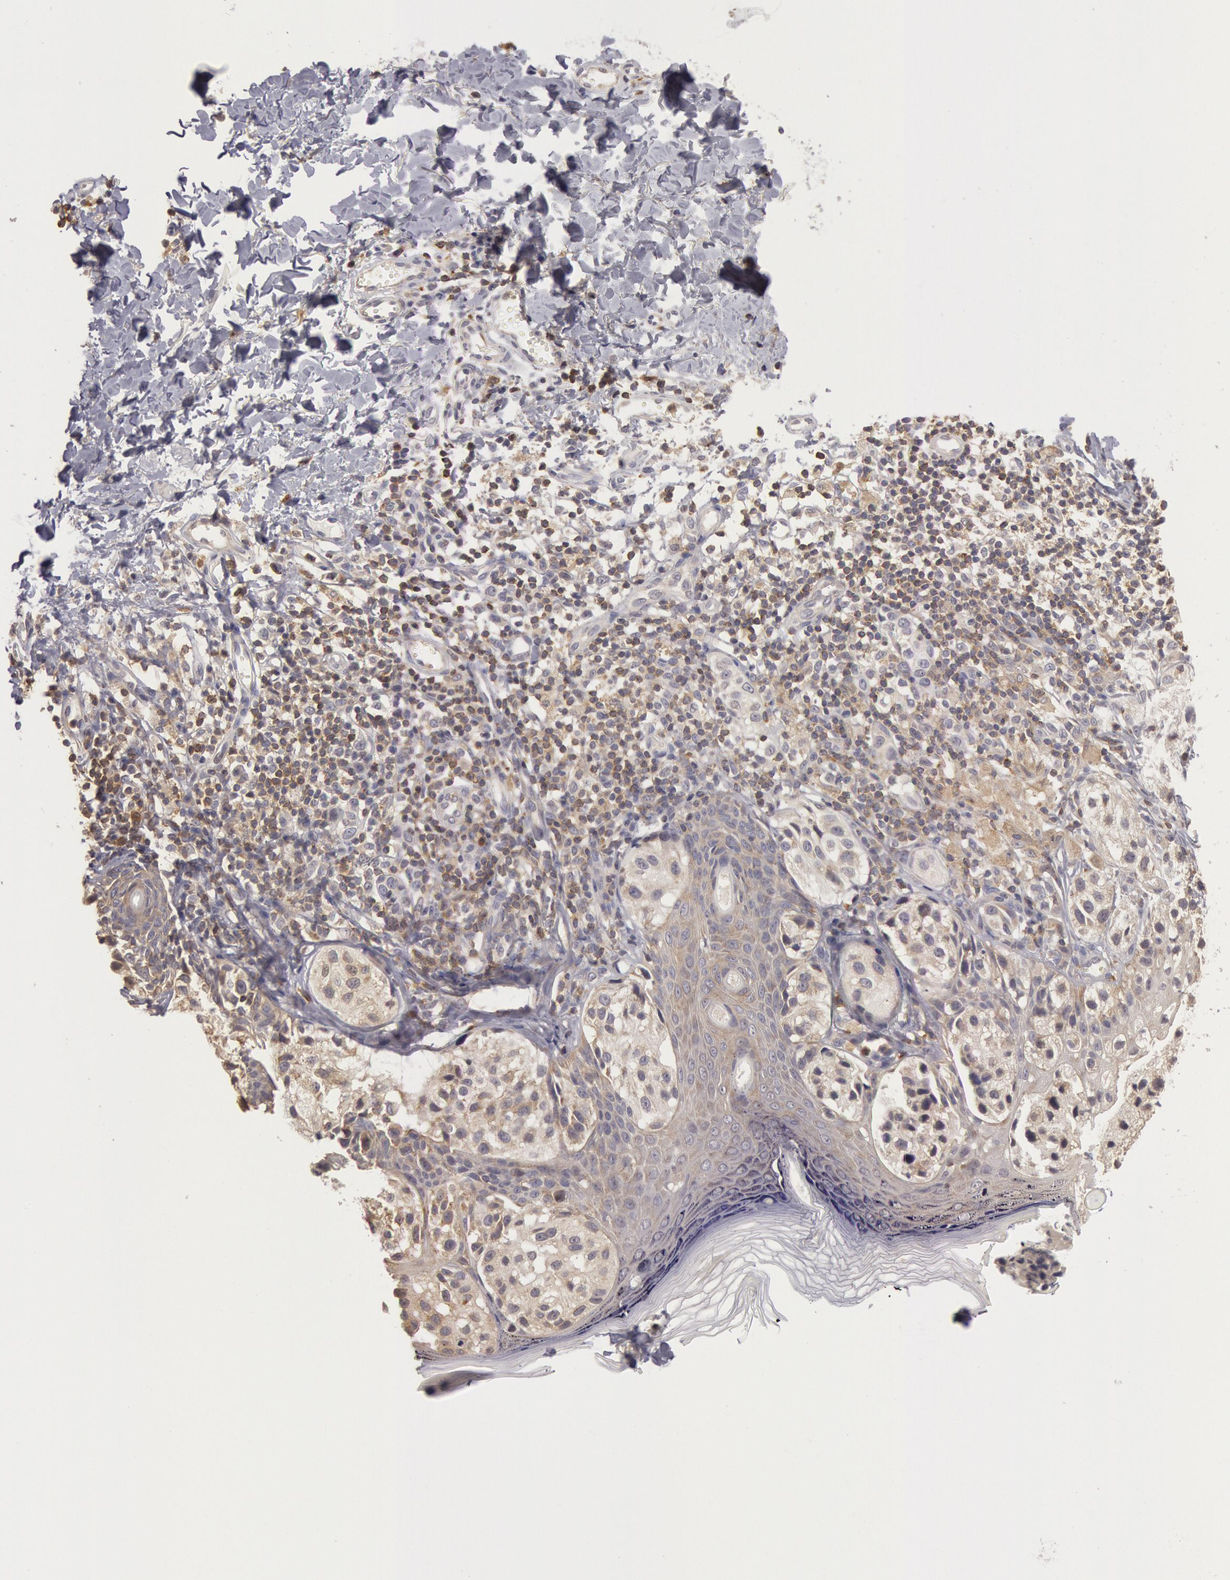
{"staining": {"intensity": "weak", "quantity": ">75%", "location": "cytoplasmic/membranous"}, "tissue": "melanoma", "cell_type": "Tumor cells", "image_type": "cancer", "snomed": [{"axis": "morphology", "description": "Malignant melanoma, NOS"}, {"axis": "topography", "description": "Skin"}], "caption": "Immunohistochemistry (IHC) histopathology image of human malignant melanoma stained for a protein (brown), which displays low levels of weak cytoplasmic/membranous positivity in about >75% of tumor cells.", "gene": "NMT2", "patient": {"sex": "male", "age": 23}}